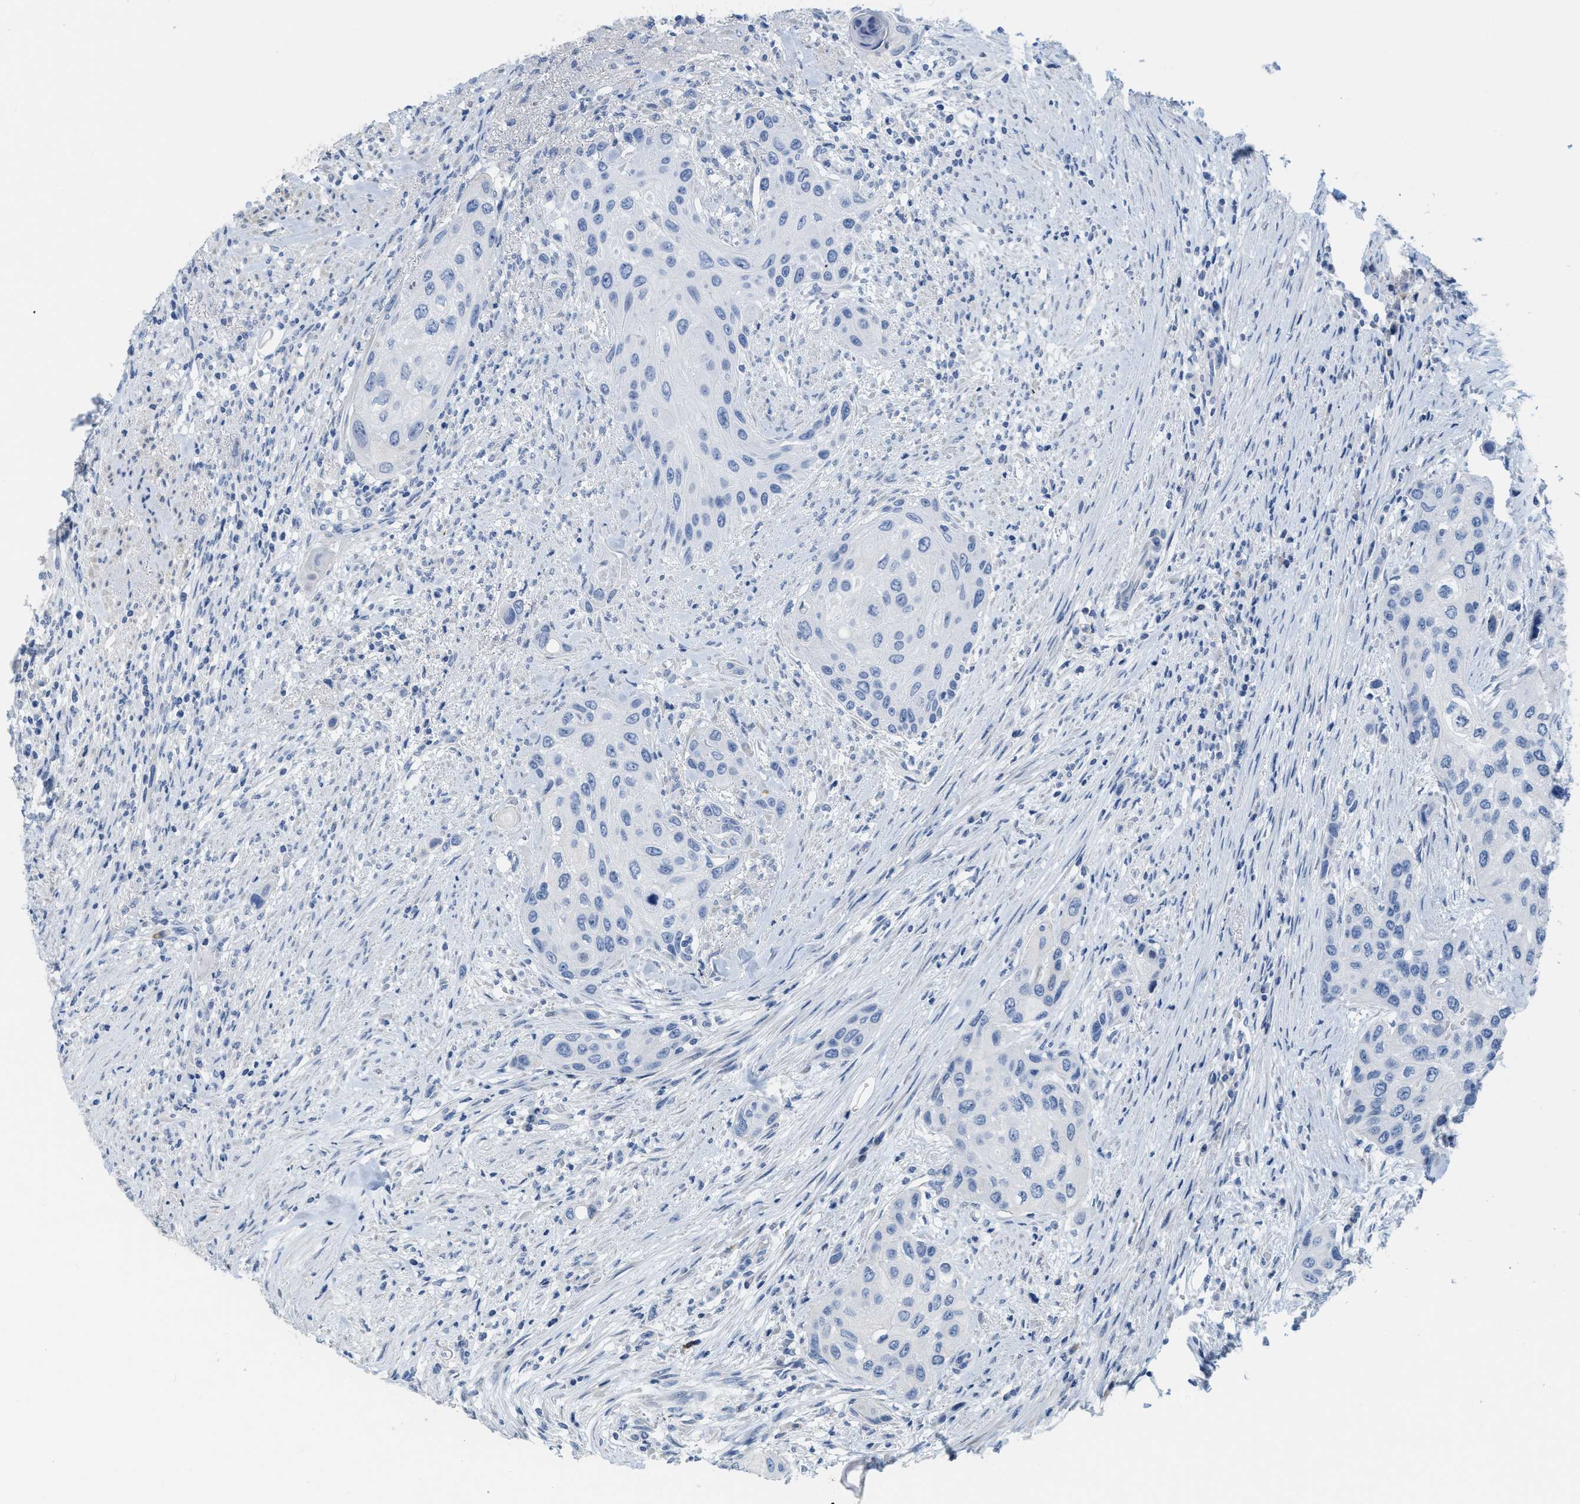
{"staining": {"intensity": "negative", "quantity": "none", "location": "none"}, "tissue": "urothelial cancer", "cell_type": "Tumor cells", "image_type": "cancer", "snomed": [{"axis": "morphology", "description": "Urothelial carcinoma, High grade"}, {"axis": "topography", "description": "Urinary bladder"}], "caption": "This is a photomicrograph of immunohistochemistry staining of urothelial cancer, which shows no expression in tumor cells.", "gene": "CRYM", "patient": {"sex": "female", "age": 56}}